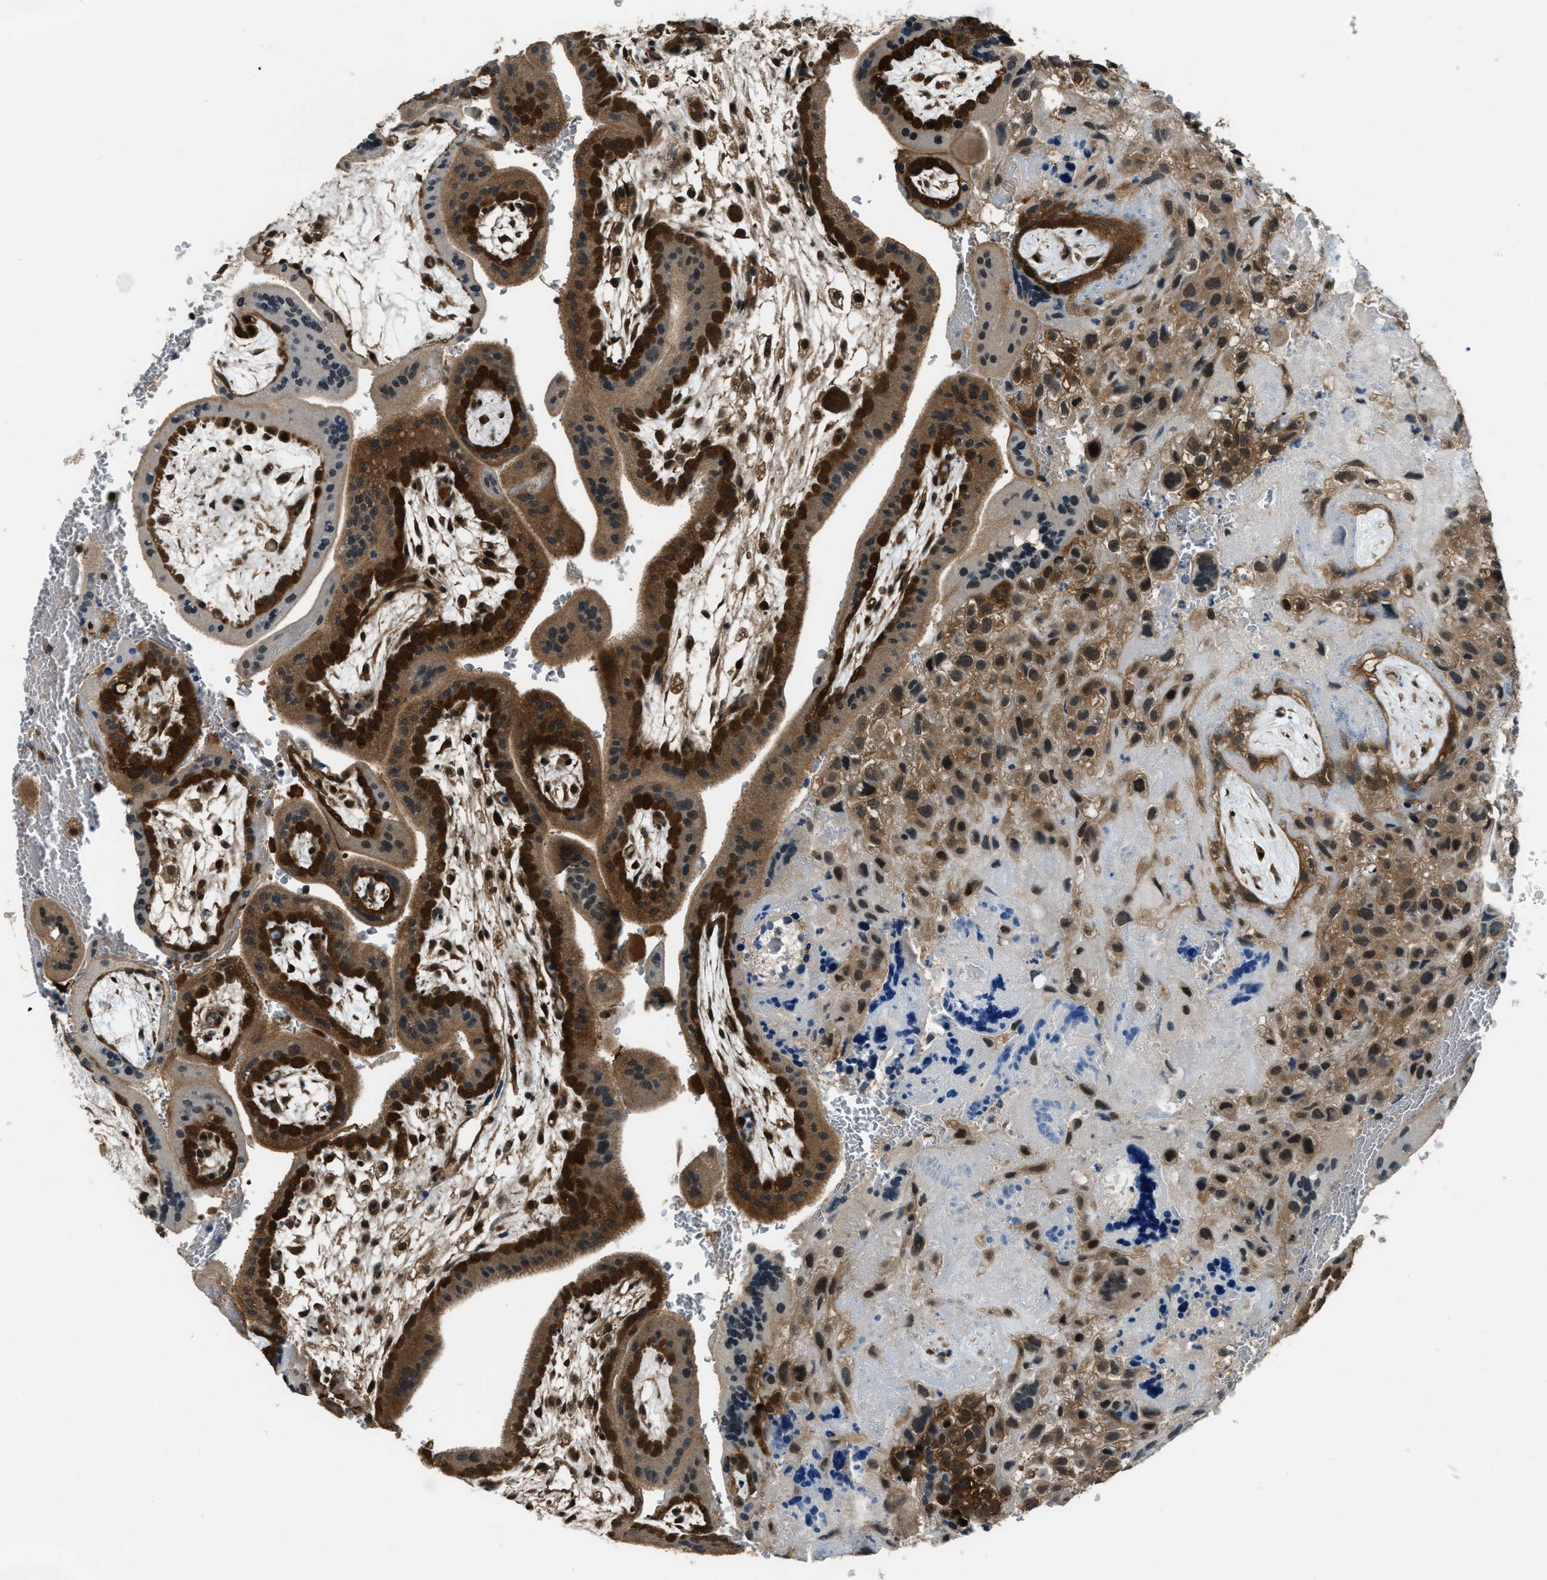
{"staining": {"intensity": "moderate", "quantity": ">75%", "location": "cytoplasmic/membranous,nuclear"}, "tissue": "placenta", "cell_type": "Decidual cells", "image_type": "normal", "snomed": [{"axis": "morphology", "description": "Normal tissue, NOS"}, {"axis": "topography", "description": "Placenta"}], "caption": "Immunohistochemistry staining of benign placenta, which demonstrates medium levels of moderate cytoplasmic/membranous,nuclear expression in approximately >75% of decidual cells indicating moderate cytoplasmic/membranous,nuclear protein expression. The staining was performed using DAB (3,3'-diaminobenzidine) (brown) for protein detection and nuclei were counterstained in hematoxylin (blue).", "gene": "NUDCD3", "patient": {"sex": "female", "age": 35}}